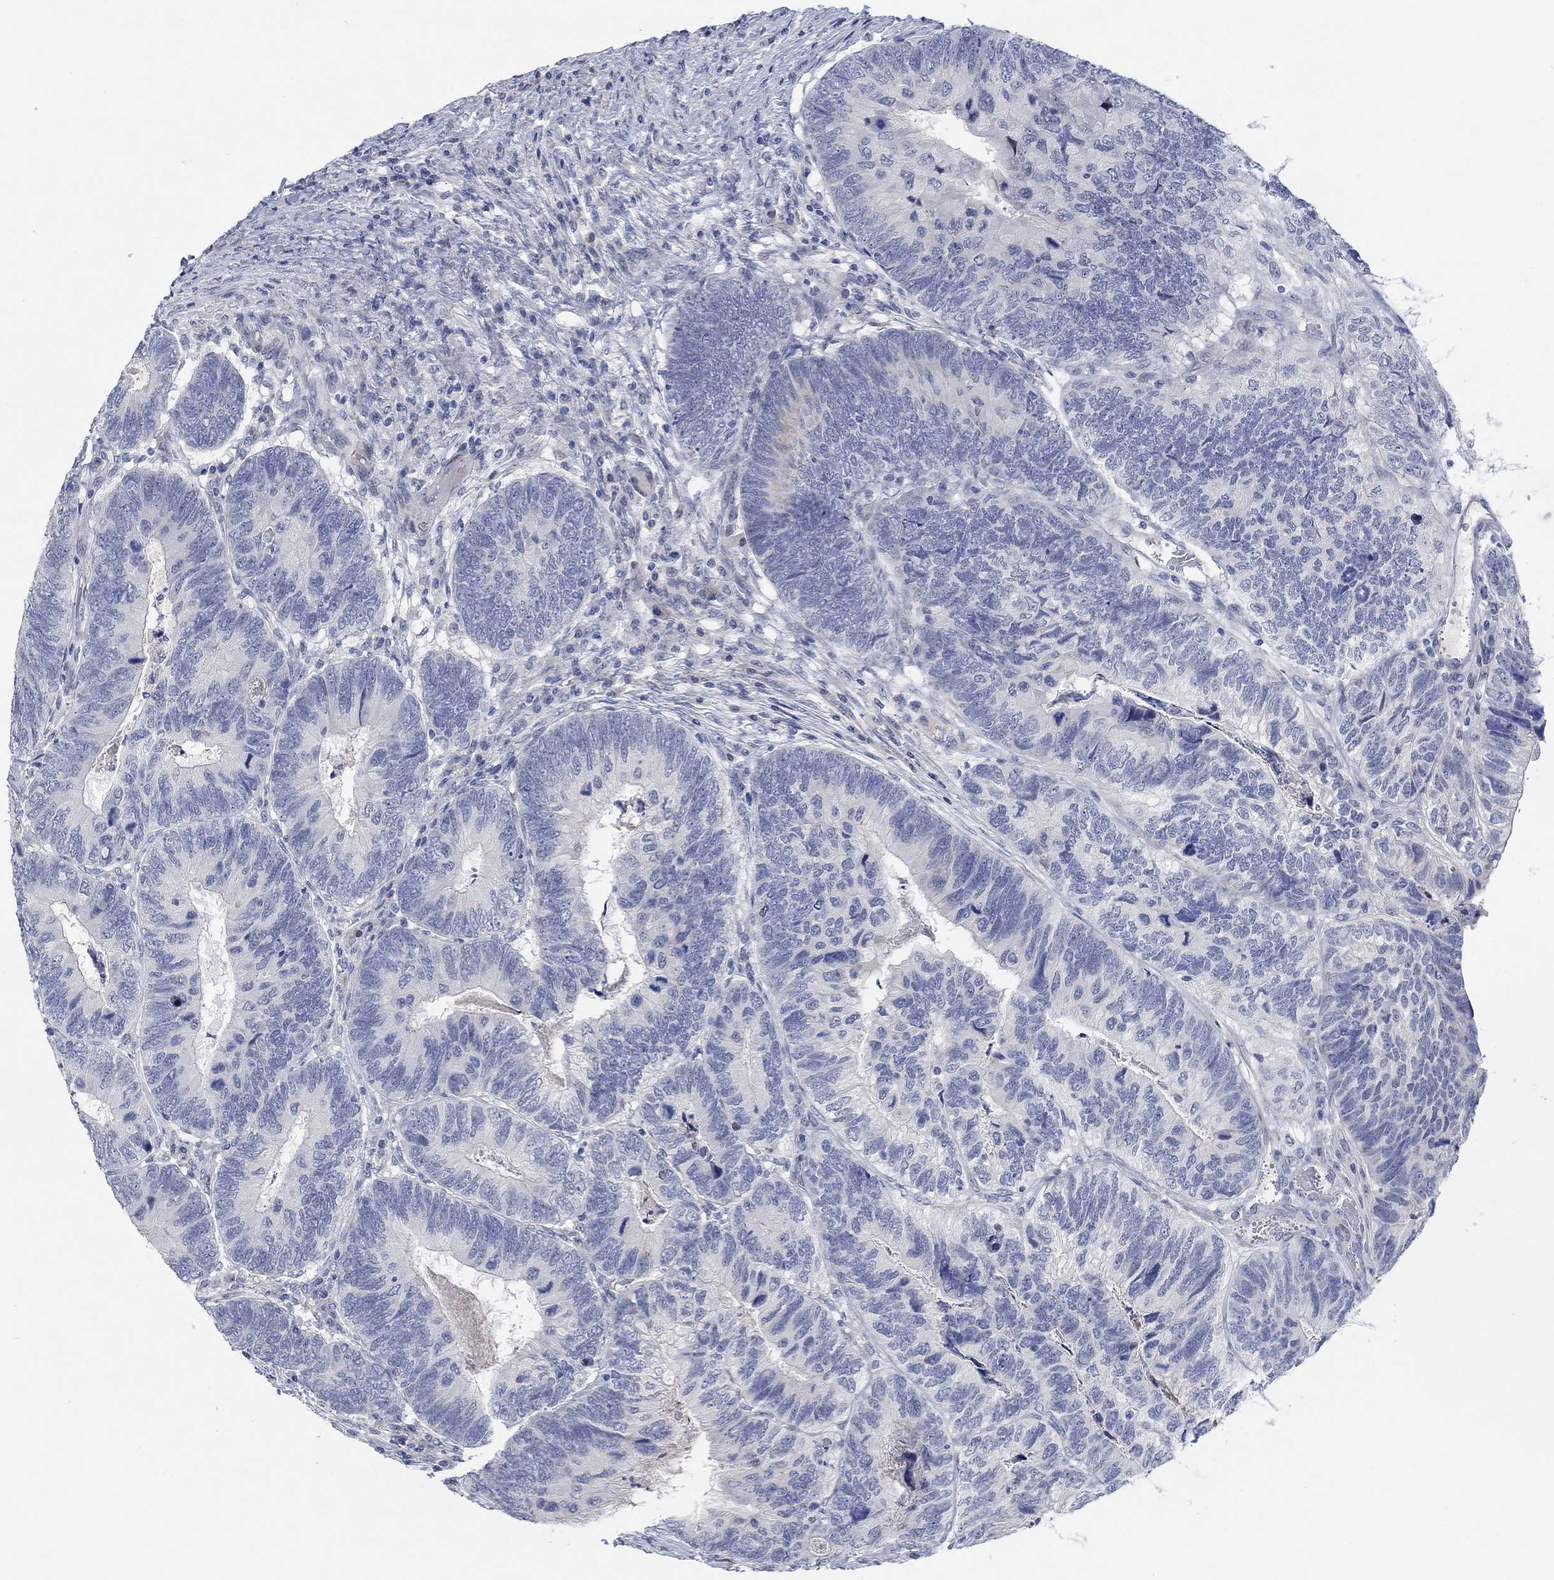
{"staining": {"intensity": "weak", "quantity": "<25%", "location": "nuclear"}, "tissue": "colorectal cancer", "cell_type": "Tumor cells", "image_type": "cancer", "snomed": [{"axis": "morphology", "description": "Adenocarcinoma, NOS"}, {"axis": "topography", "description": "Colon"}], "caption": "Tumor cells show no significant protein positivity in colorectal cancer (adenocarcinoma).", "gene": "DLK1", "patient": {"sex": "female", "age": 67}}